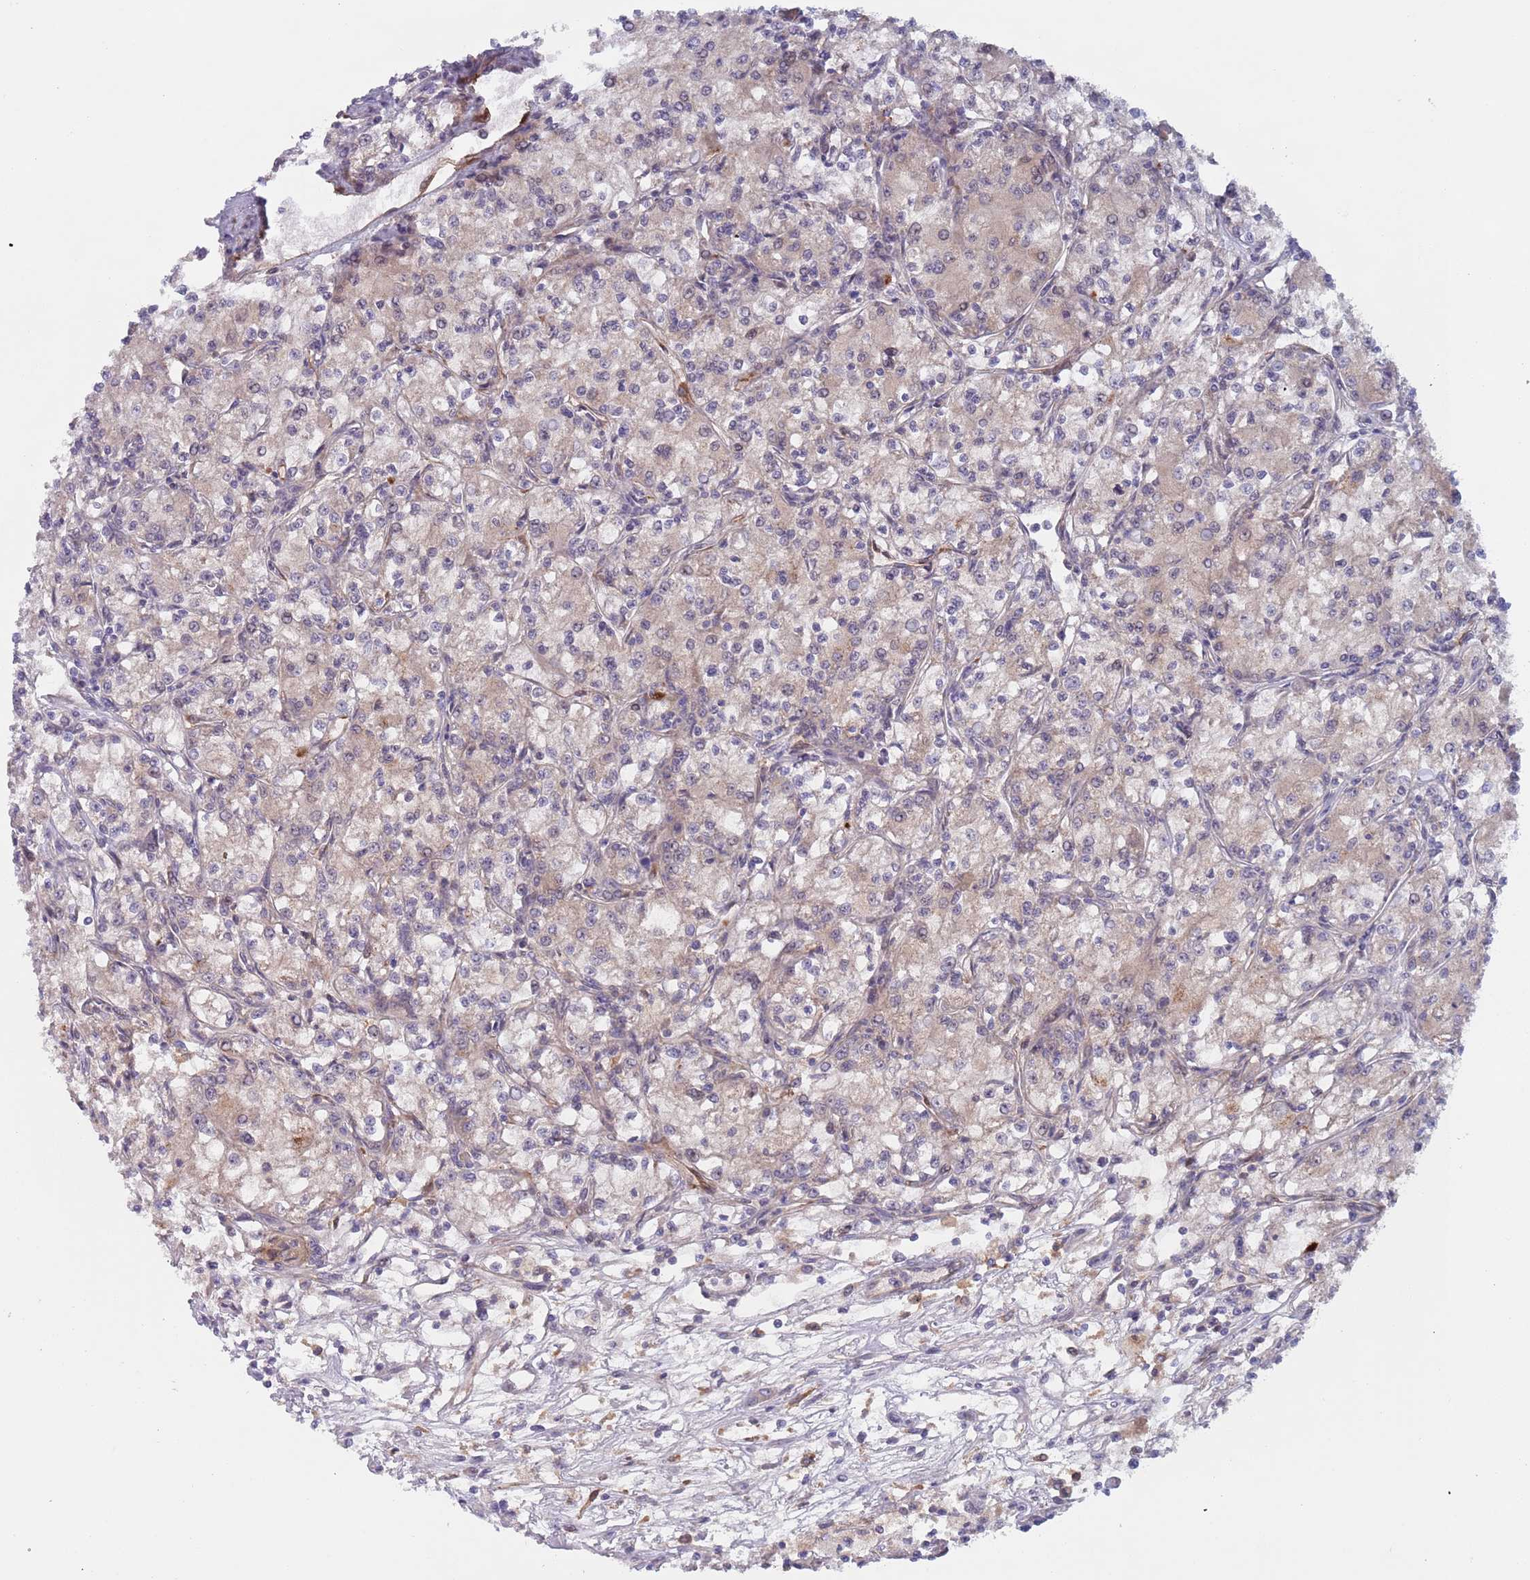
{"staining": {"intensity": "weak", "quantity": "<25%", "location": "cytoplasmic/membranous"}, "tissue": "renal cancer", "cell_type": "Tumor cells", "image_type": "cancer", "snomed": [{"axis": "morphology", "description": "Adenocarcinoma, NOS"}, {"axis": "topography", "description": "Kidney"}], "caption": "Immunohistochemistry (IHC) photomicrograph of adenocarcinoma (renal) stained for a protein (brown), which displays no expression in tumor cells.", "gene": "ZNF140", "patient": {"sex": "female", "age": 59}}